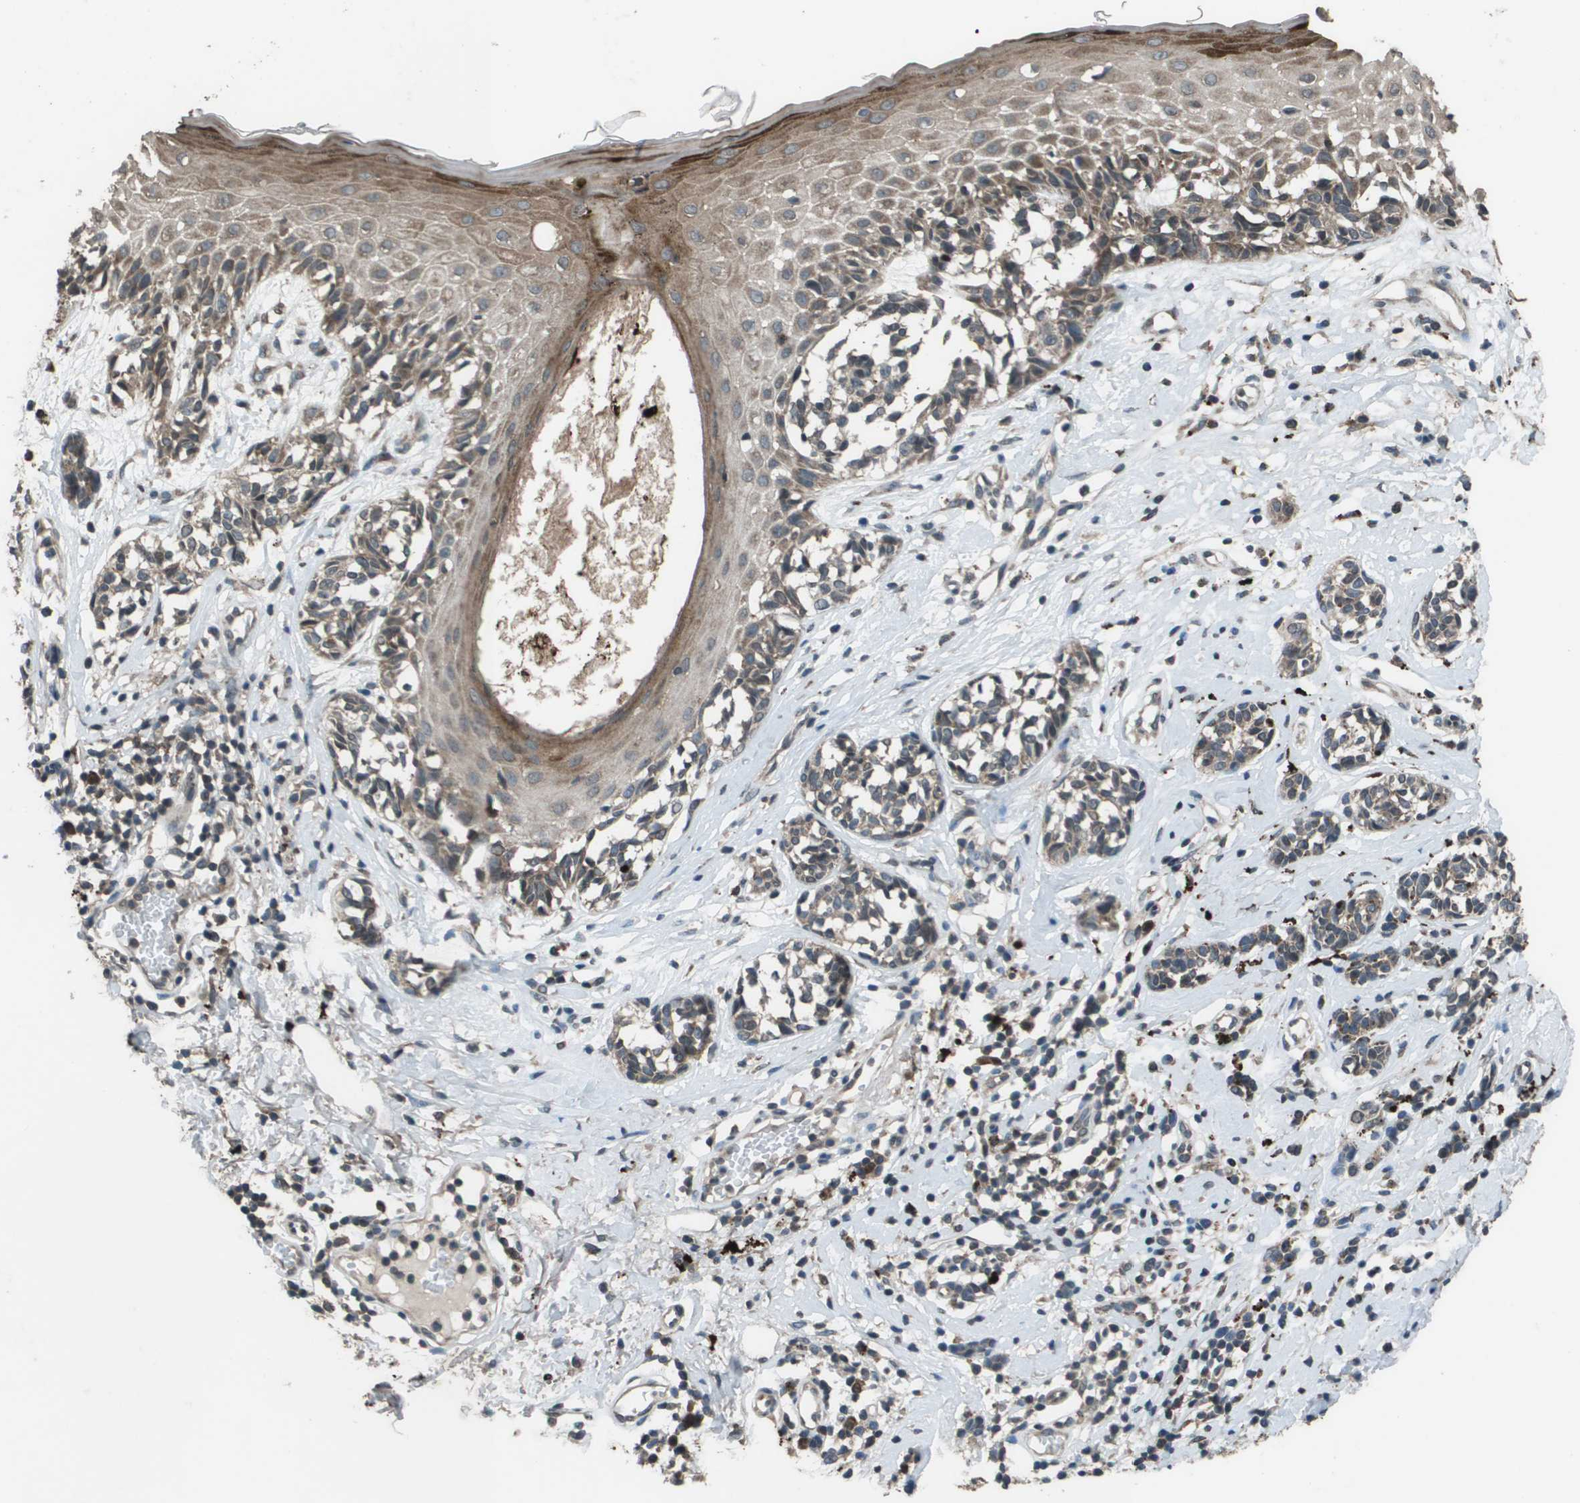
{"staining": {"intensity": "weak", "quantity": ">75%", "location": "cytoplasmic/membranous"}, "tissue": "melanoma", "cell_type": "Tumor cells", "image_type": "cancer", "snomed": [{"axis": "morphology", "description": "Malignant melanoma, NOS"}, {"axis": "topography", "description": "Skin"}], "caption": "Protein staining reveals weak cytoplasmic/membranous staining in about >75% of tumor cells in malignant melanoma.", "gene": "GOSR2", "patient": {"sex": "male", "age": 64}}